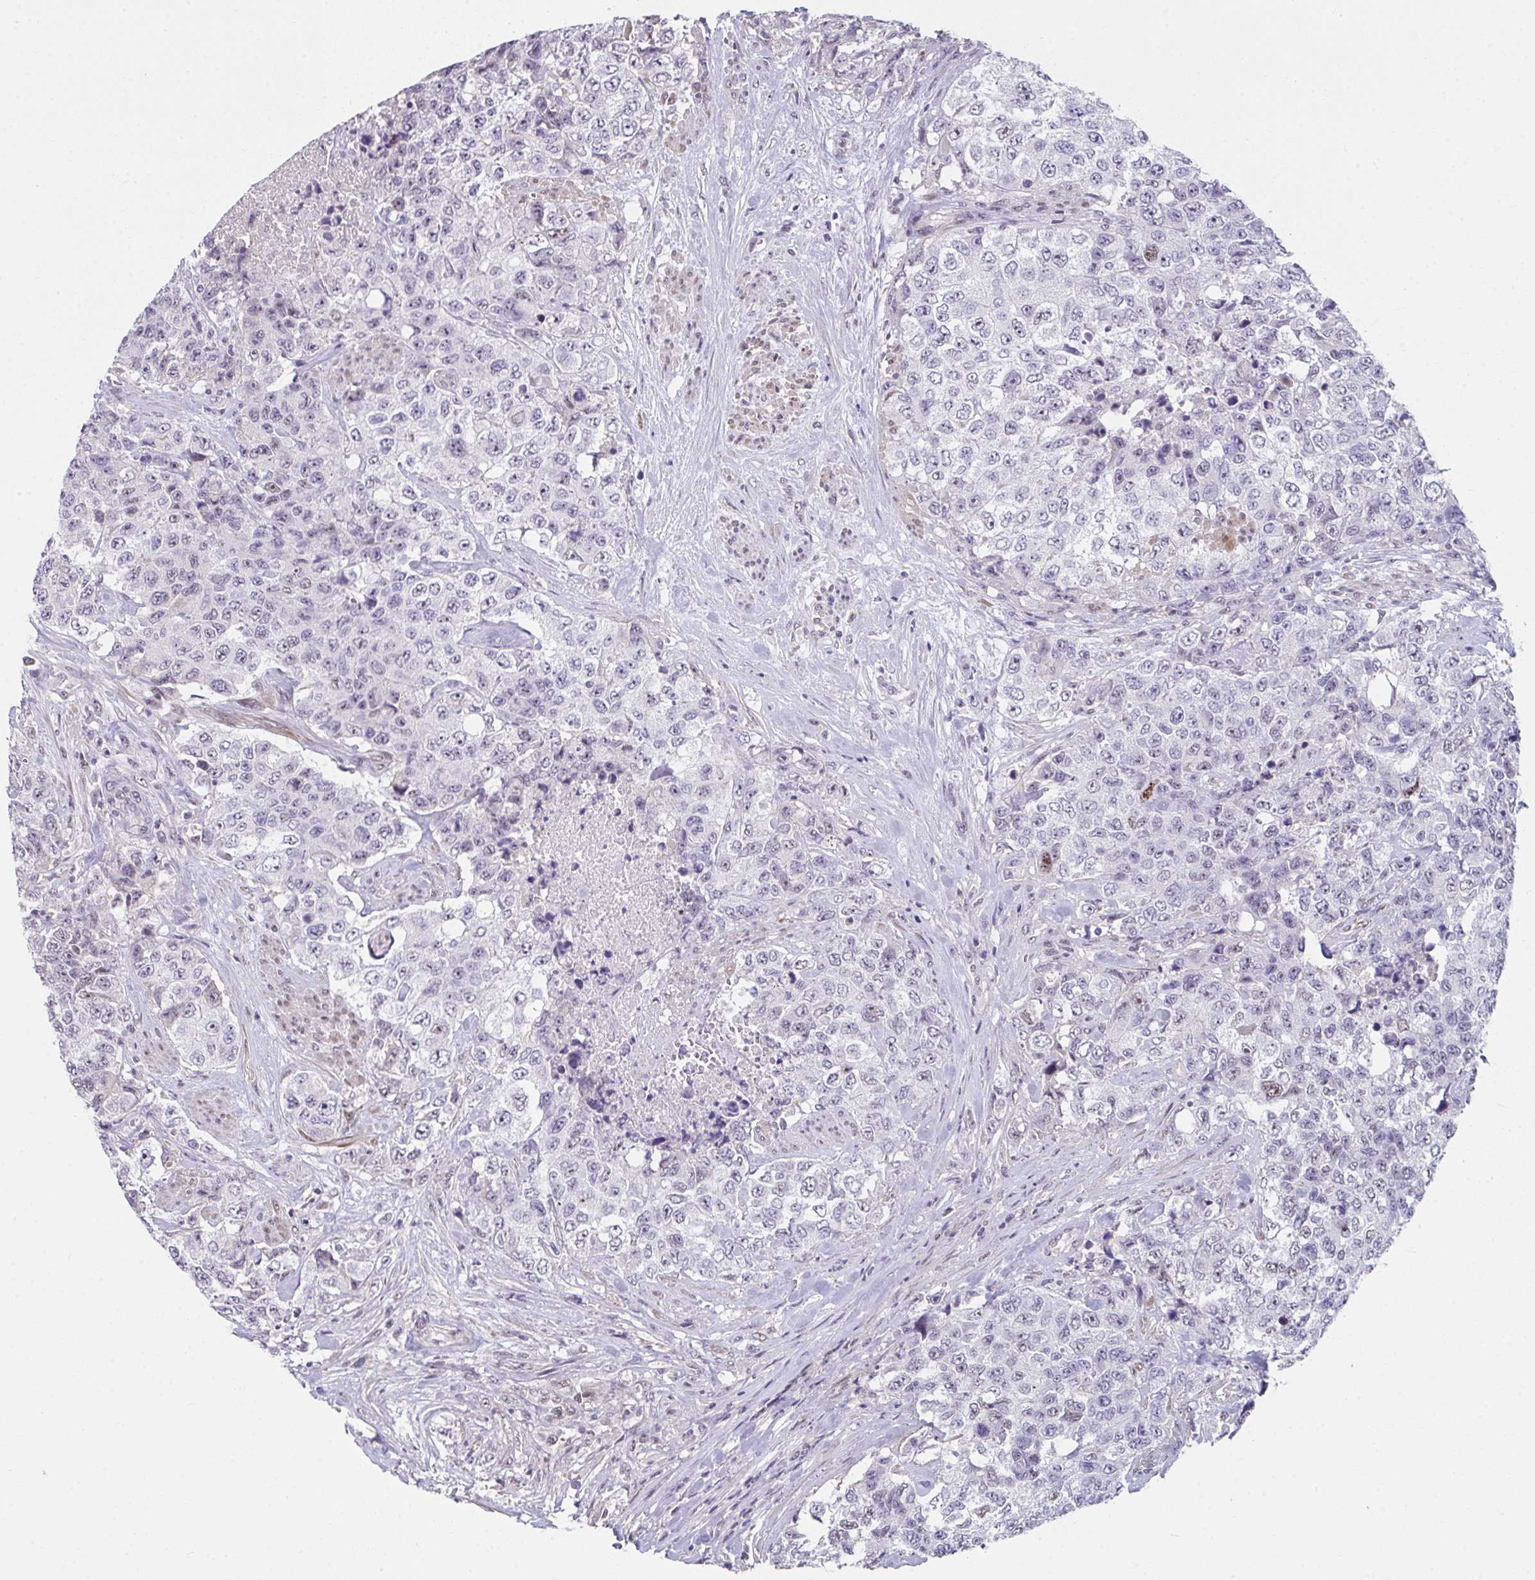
{"staining": {"intensity": "negative", "quantity": "none", "location": "none"}, "tissue": "urothelial cancer", "cell_type": "Tumor cells", "image_type": "cancer", "snomed": [{"axis": "morphology", "description": "Urothelial carcinoma, High grade"}, {"axis": "topography", "description": "Urinary bladder"}], "caption": "The photomicrograph shows no staining of tumor cells in urothelial carcinoma (high-grade). Nuclei are stained in blue.", "gene": "RBBP6", "patient": {"sex": "female", "age": 78}}